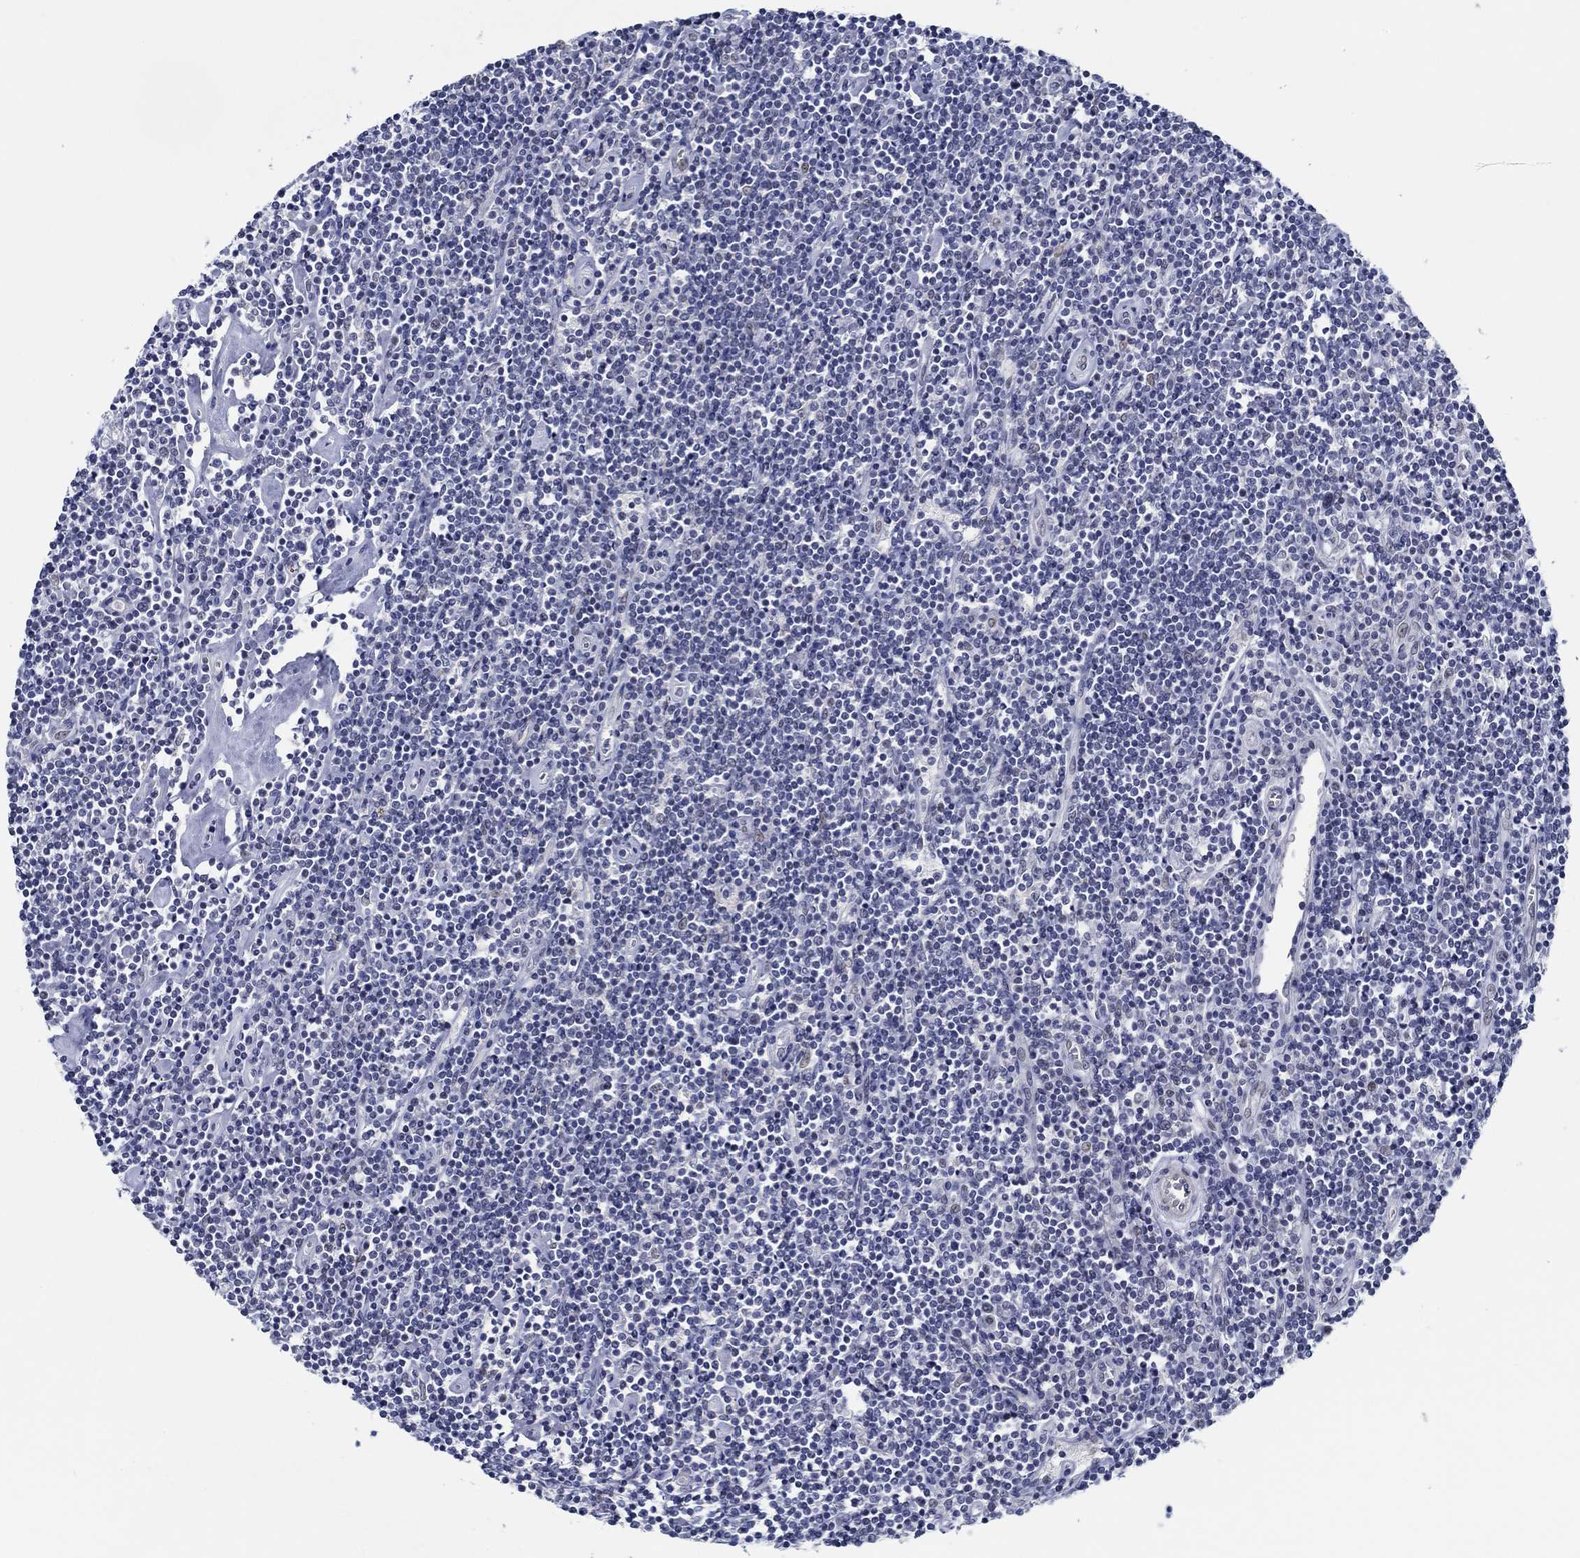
{"staining": {"intensity": "negative", "quantity": "none", "location": "none"}, "tissue": "lymphoma", "cell_type": "Tumor cells", "image_type": "cancer", "snomed": [{"axis": "morphology", "description": "Hodgkin's disease, NOS"}, {"axis": "topography", "description": "Lymph node"}], "caption": "IHC micrograph of neoplastic tissue: Hodgkin's disease stained with DAB reveals no significant protein positivity in tumor cells. (DAB immunohistochemistry (IHC) with hematoxylin counter stain).", "gene": "SLC34A1", "patient": {"sex": "male", "age": 40}}